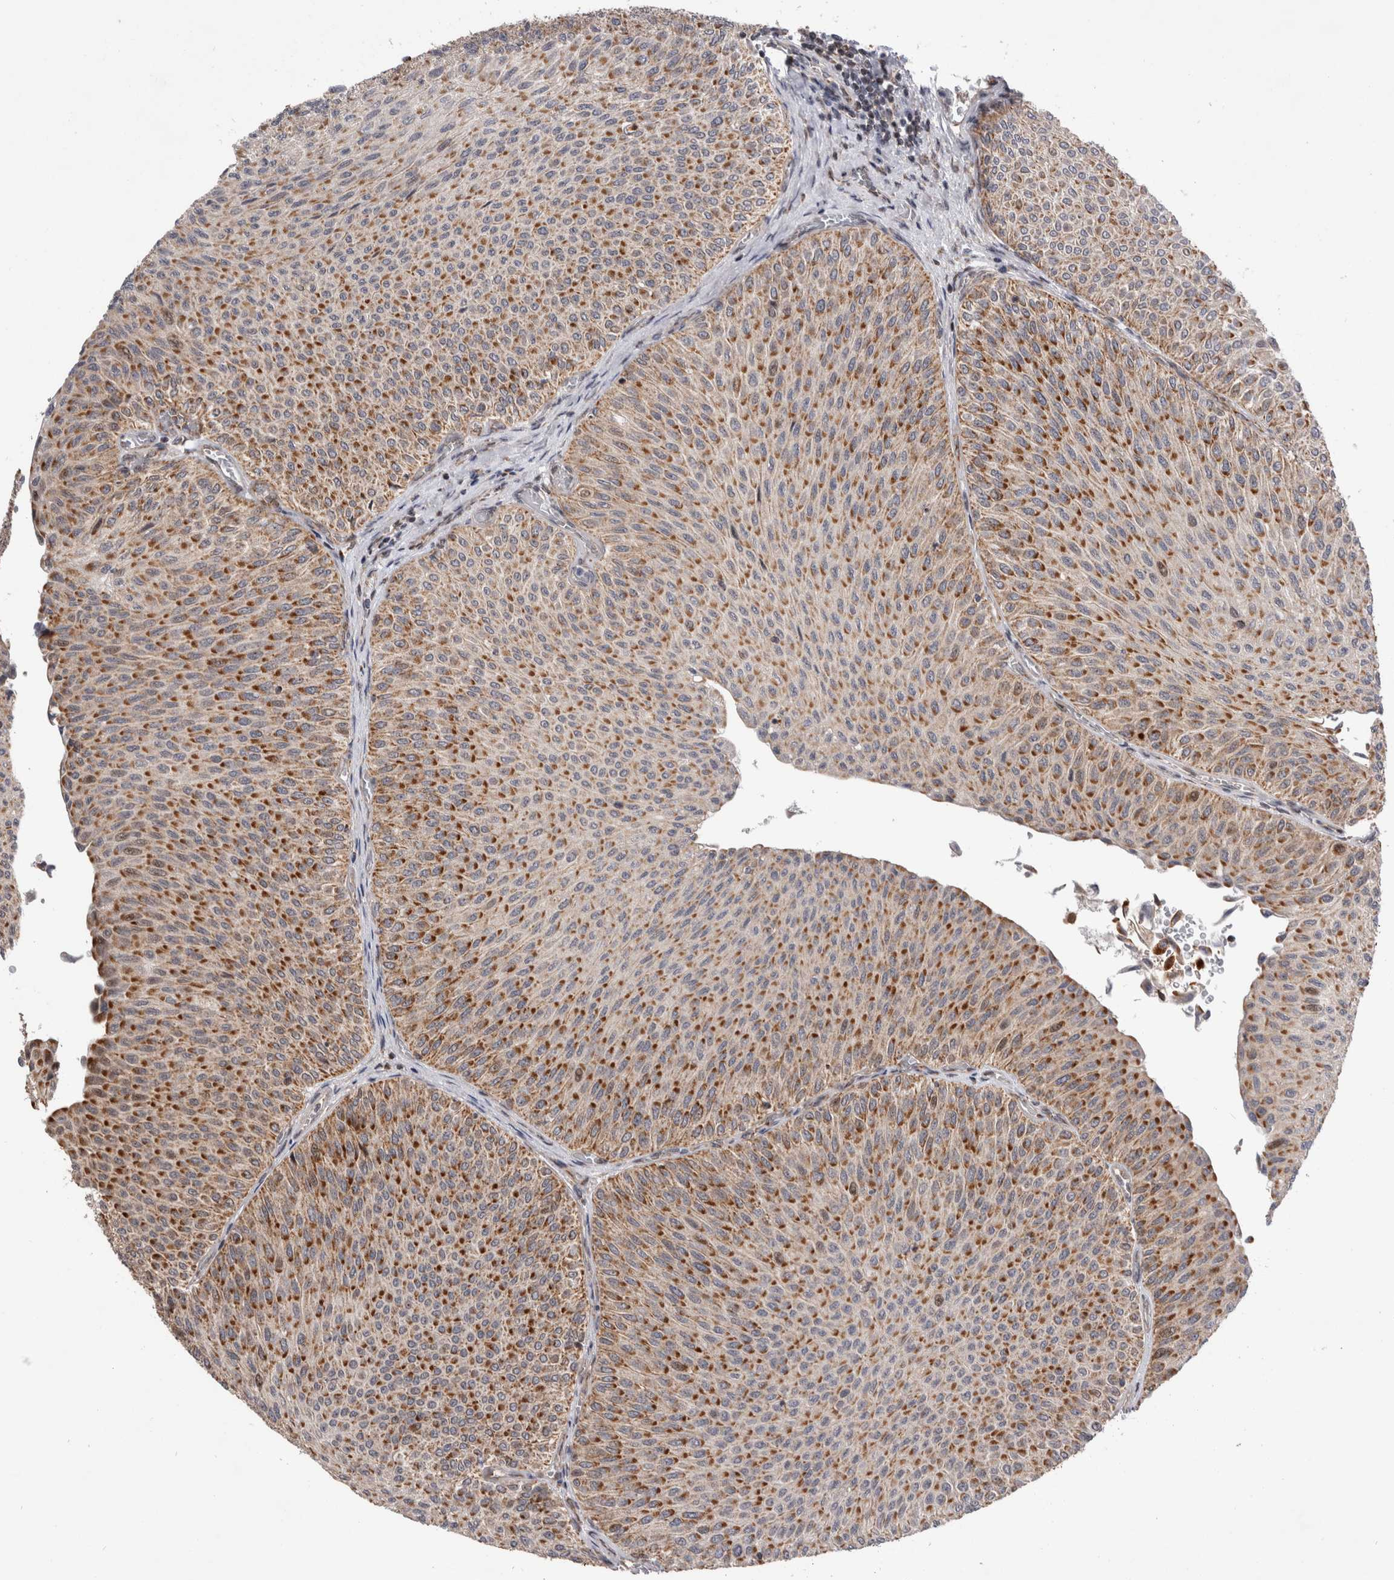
{"staining": {"intensity": "moderate", "quantity": ">75%", "location": "cytoplasmic/membranous"}, "tissue": "urothelial cancer", "cell_type": "Tumor cells", "image_type": "cancer", "snomed": [{"axis": "morphology", "description": "Urothelial carcinoma, Low grade"}, {"axis": "topography", "description": "Urinary bladder"}], "caption": "Immunohistochemistry (DAB (3,3'-diaminobenzidine)) staining of urothelial cancer shows moderate cytoplasmic/membranous protein staining in approximately >75% of tumor cells.", "gene": "MRPL37", "patient": {"sex": "male", "age": 78}}